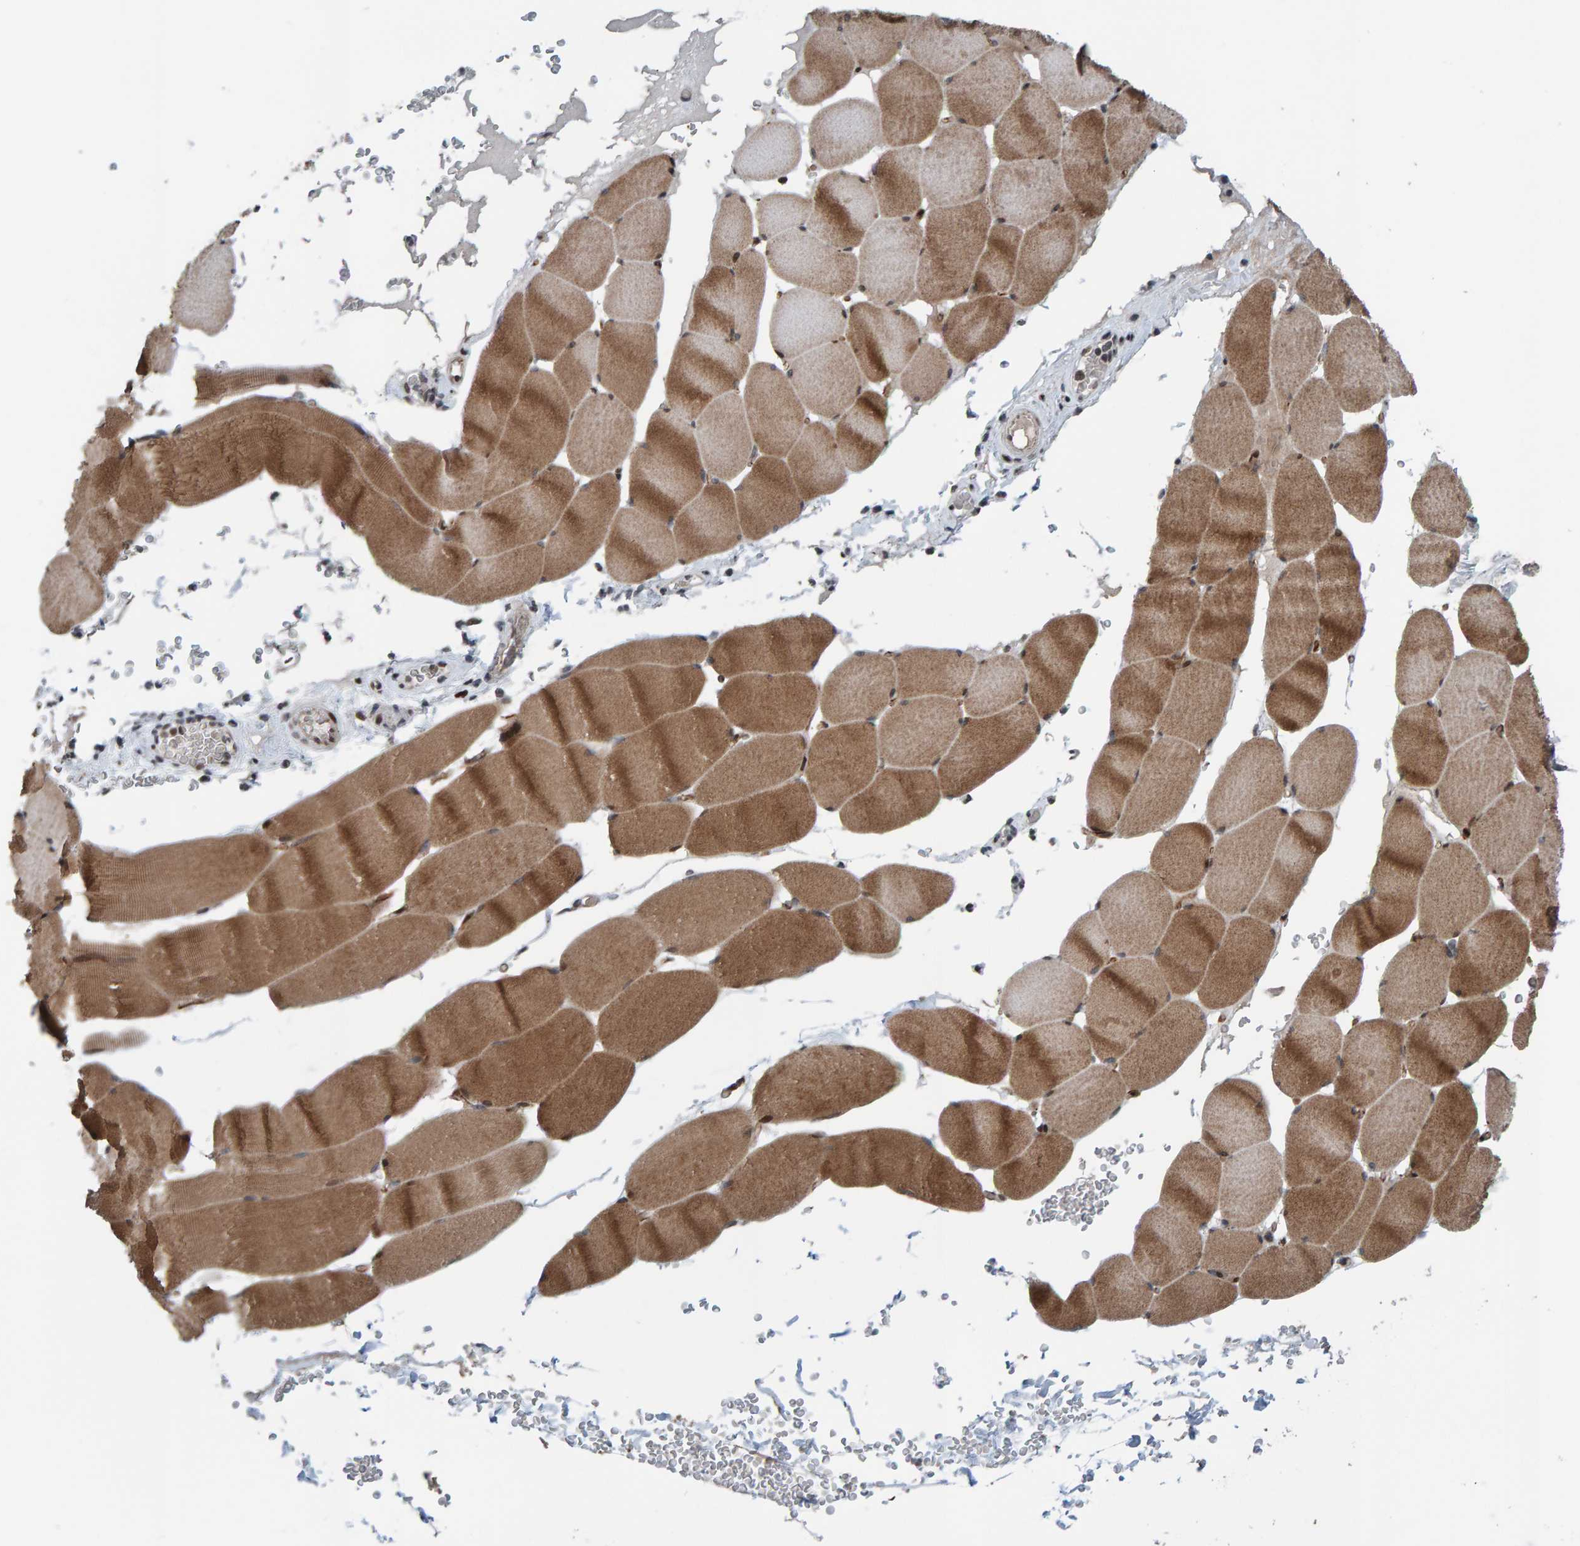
{"staining": {"intensity": "moderate", "quantity": ">75%", "location": "cytoplasmic/membranous,nuclear"}, "tissue": "skeletal muscle", "cell_type": "Myocytes", "image_type": "normal", "snomed": [{"axis": "morphology", "description": "Normal tissue, NOS"}, {"axis": "topography", "description": "Skeletal muscle"}], "caption": "Immunohistochemical staining of benign skeletal muscle demonstrates moderate cytoplasmic/membranous,nuclear protein positivity in approximately >75% of myocytes.", "gene": "ZNF366", "patient": {"sex": "male", "age": 62}}